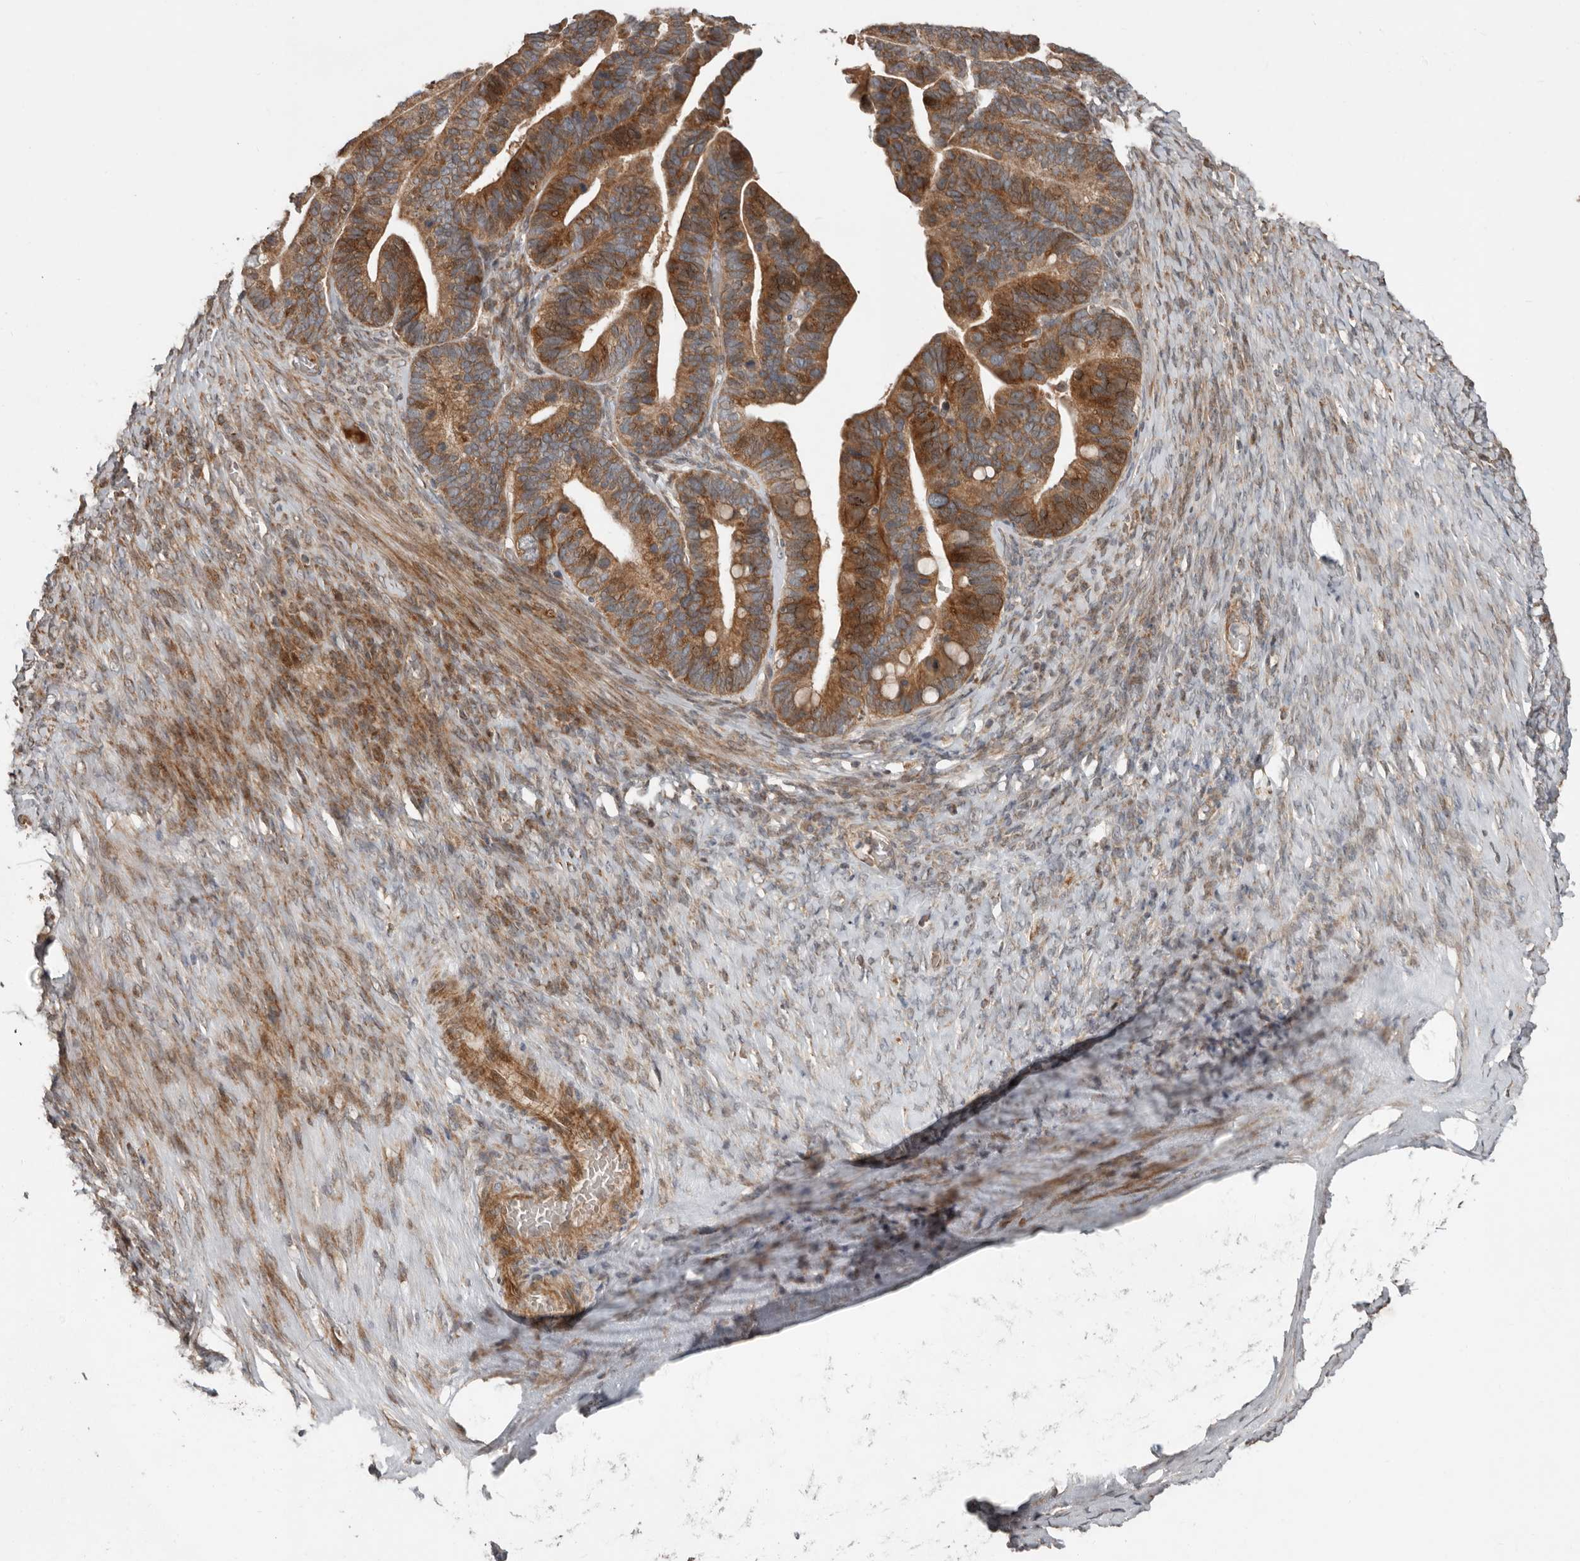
{"staining": {"intensity": "moderate", "quantity": ">75%", "location": "cytoplasmic/membranous"}, "tissue": "ovarian cancer", "cell_type": "Tumor cells", "image_type": "cancer", "snomed": [{"axis": "morphology", "description": "Cystadenocarcinoma, serous, NOS"}, {"axis": "topography", "description": "Ovary"}], "caption": "Moderate cytoplasmic/membranous expression is present in about >75% of tumor cells in ovarian cancer (serous cystadenocarcinoma). The staining is performed using DAB brown chromogen to label protein expression. The nuclei are counter-stained blue using hematoxylin.", "gene": "SLC6A7", "patient": {"sex": "female", "age": 56}}